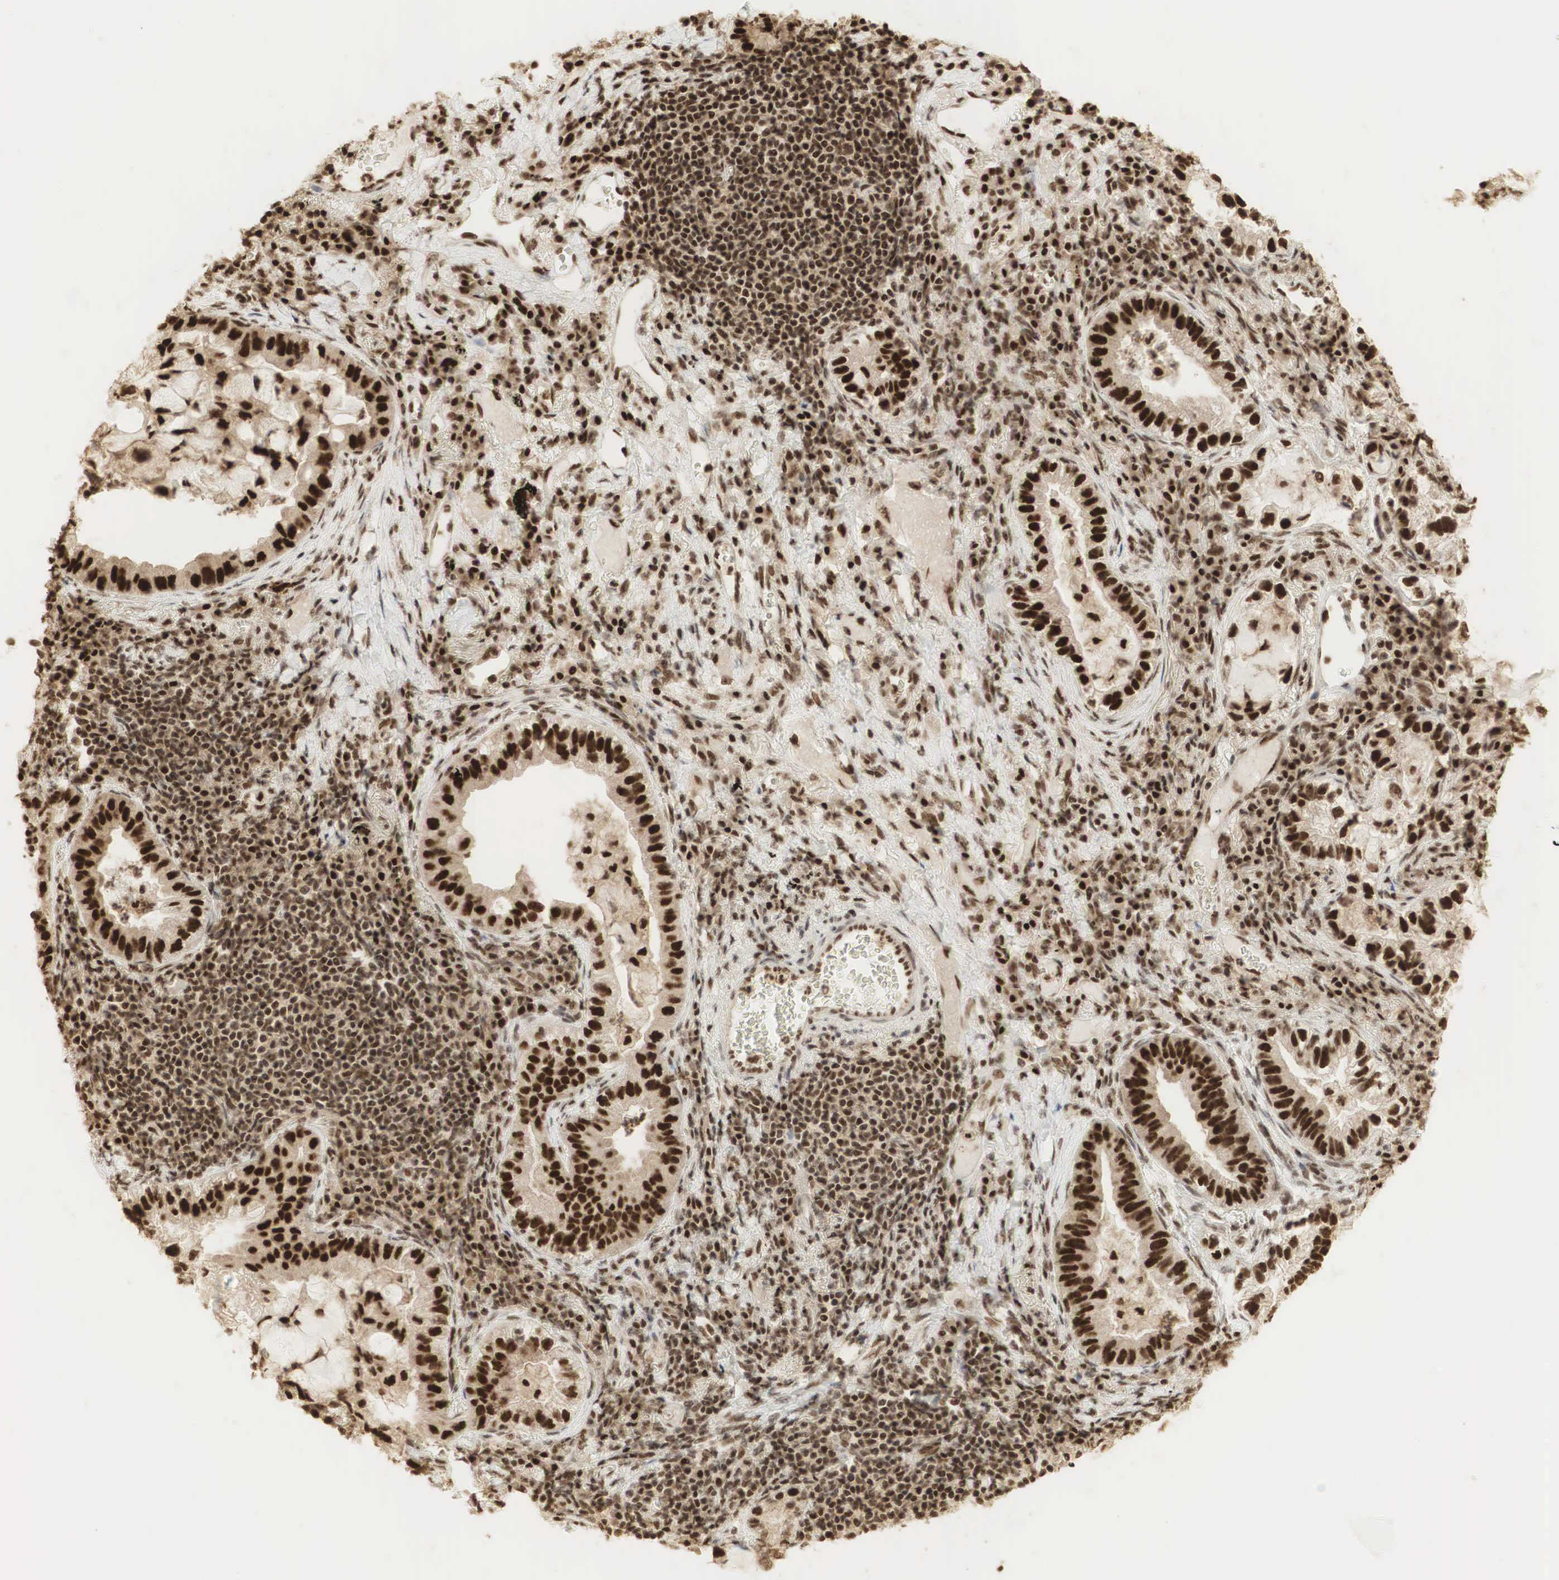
{"staining": {"intensity": "strong", "quantity": ">75%", "location": "cytoplasmic/membranous,nuclear"}, "tissue": "lung cancer", "cell_type": "Tumor cells", "image_type": "cancer", "snomed": [{"axis": "morphology", "description": "Adenocarcinoma, NOS"}, {"axis": "topography", "description": "Lung"}], "caption": "Strong cytoplasmic/membranous and nuclear expression is appreciated in approximately >75% of tumor cells in lung cancer (adenocarcinoma).", "gene": "RNF113A", "patient": {"sex": "female", "age": 50}}